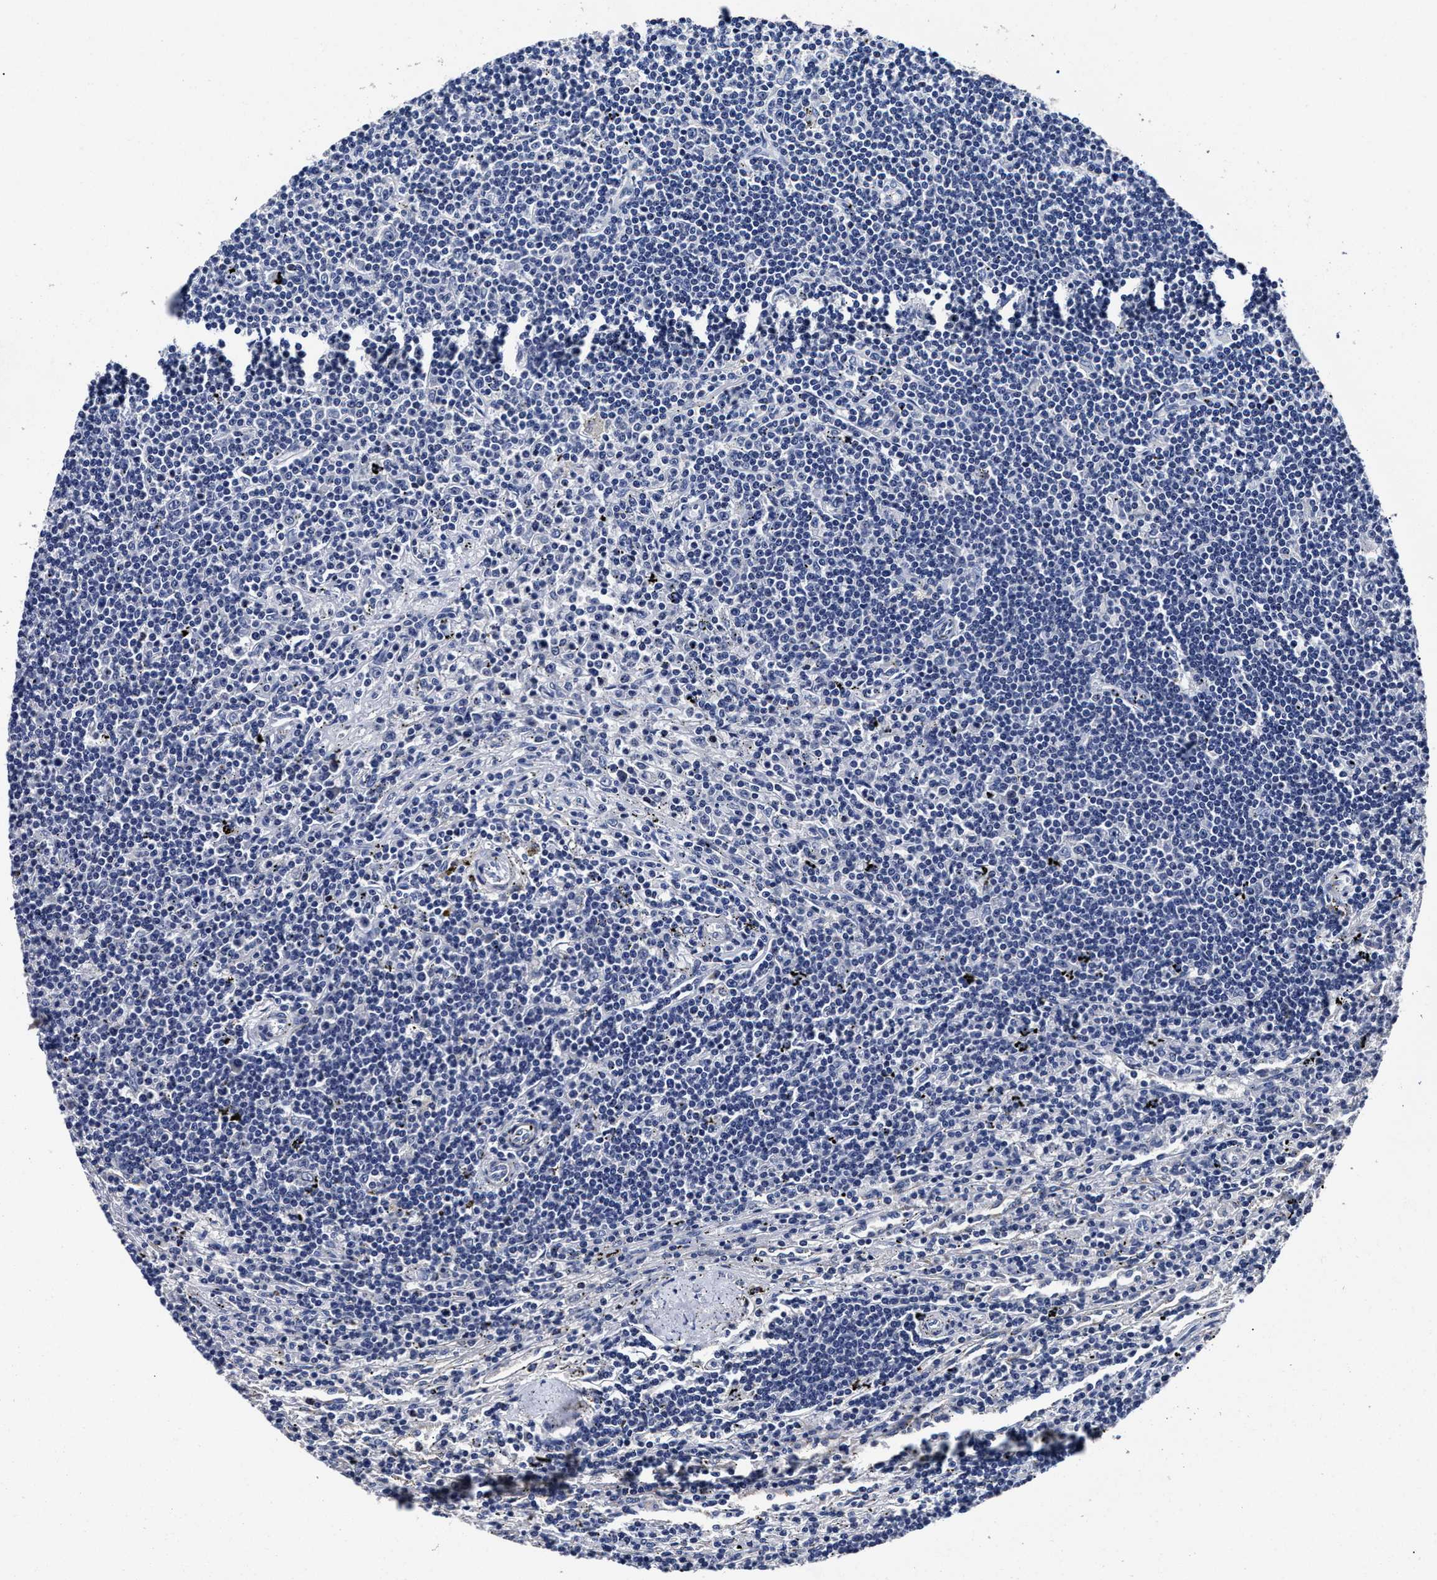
{"staining": {"intensity": "negative", "quantity": "none", "location": "none"}, "tissue": "lymphoma", "cell_type": "Tumor cells", "image_type": "cancer", "snomed": [{"axis": "morphology", "description": "Malignant lymphoma, non-Hodgkin's type, Low grade"}, {"axis": "topography", "description": "Spleen"}], "caption": "This is an IHC image of malignant lymphoma, non-Hodgkin's type (low-grade). There is no staining in tumor cells.", "gene": "OLFML2A", "patient": {"sex": "male", "age": 76}}